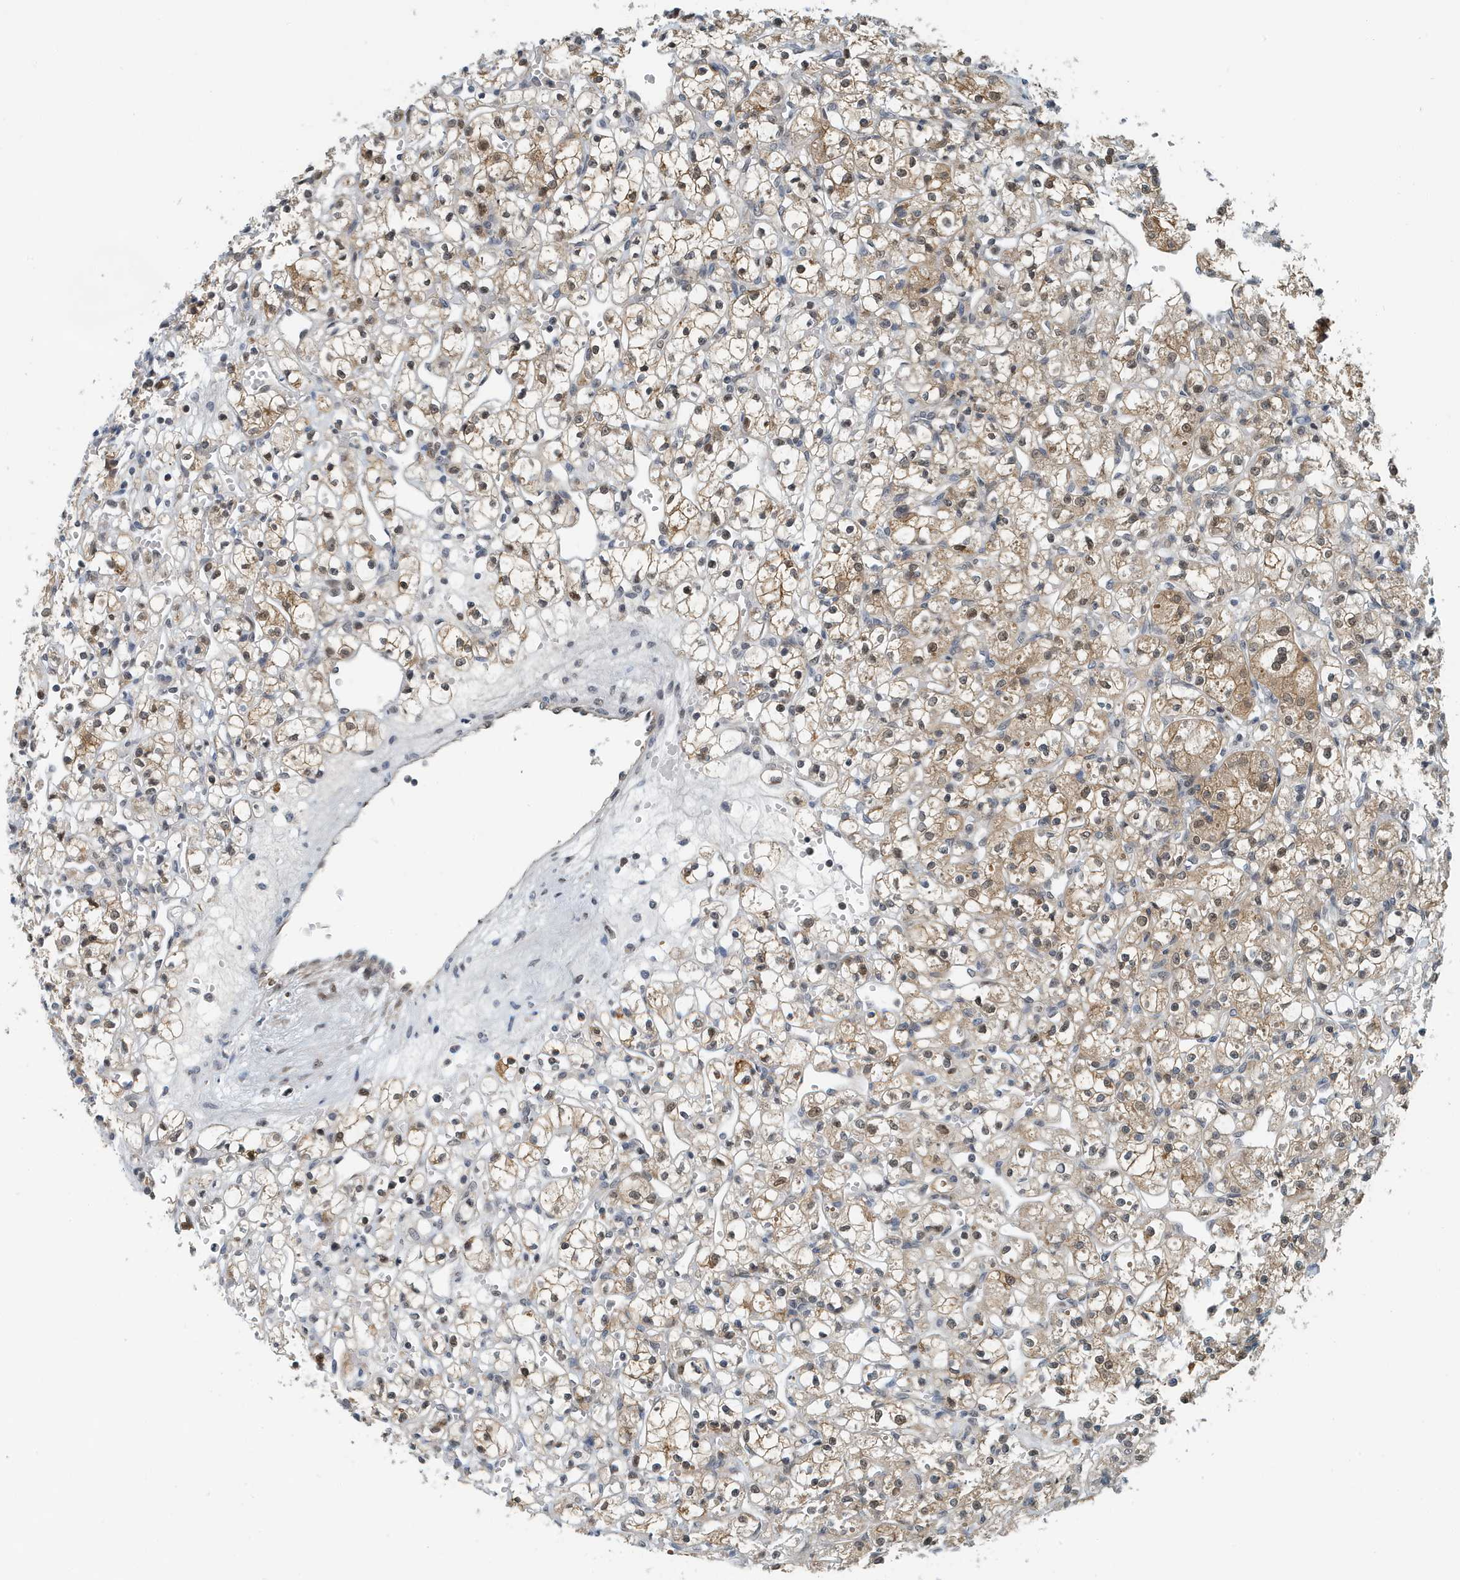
{"staining": {"intensity": "moderate", "quantity": "25%-75%", "location": "cytoplasmic/membranous,nuclear"}, "tissue": "renal cancer", "cell_type": "Tumor cells", "image_type": "cancer", "snomed": [{"axis": "morphology", "description": "Adenocarcinoma, NOS"}, {"axis": "topography", "description": "Kidney"}], "caption": "About 25%-75% of tumor cells in renal cancer (adenocarcinoma) exhibit moderate cytoplasmic/membranous and nuclear protein expression as visualized by brown immunohistochemical staining.", "gene": "KIF15", "patient": {"sex": "female", "age": 59}}